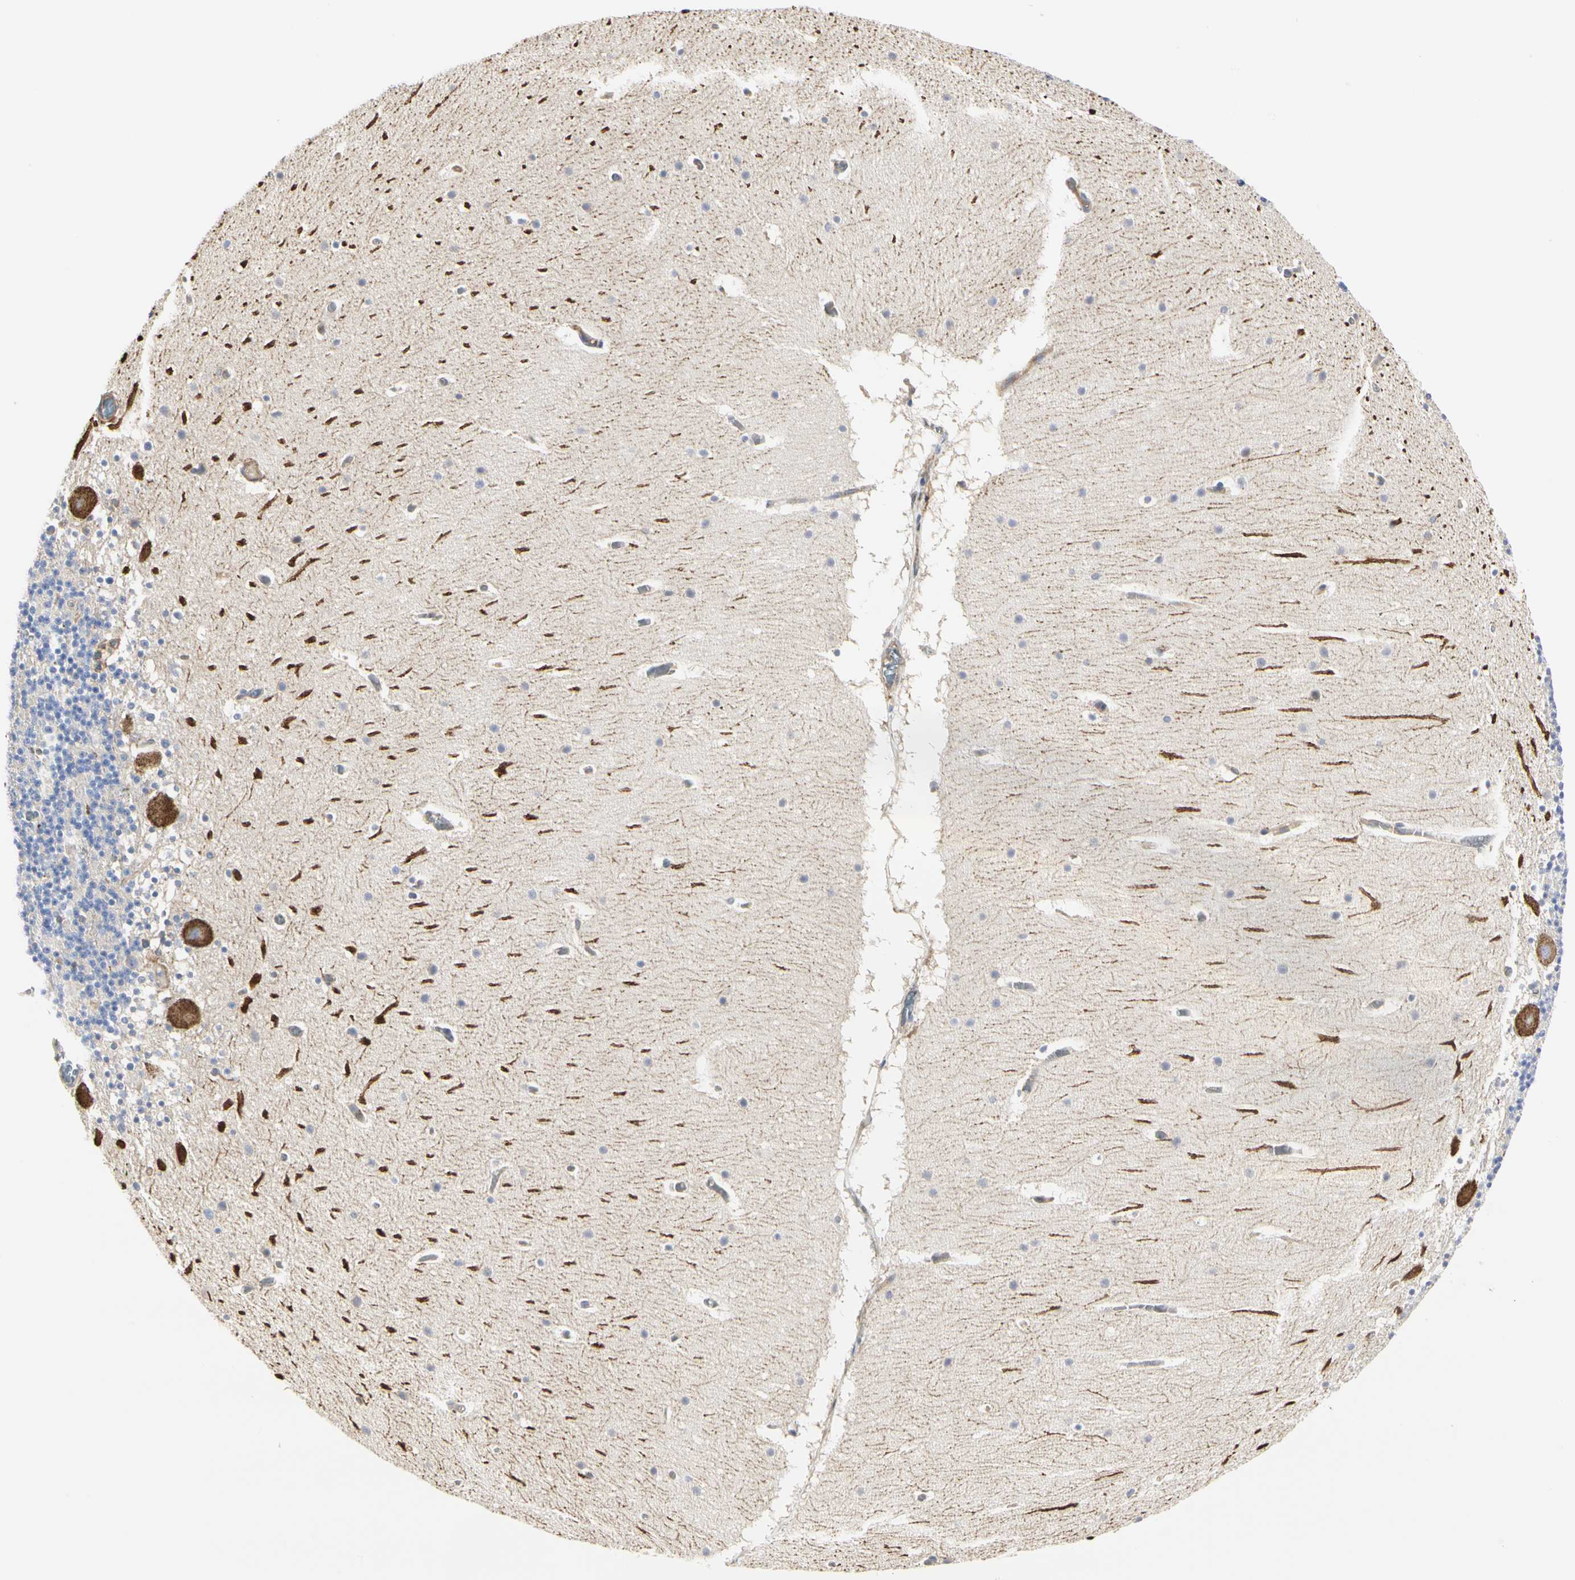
{"staining": {"intensity": "negative", "quantity": "none", "location": "none"}, "tissue": "cerebellum", "cell_type": "Cells in granular layer", "image_type": "normal", "snomed": [{"axis": "morphology", "description": "Normal tissue, NOS"}, {"axis": "topography", "description": "Cerebellum"}], "caption": "A high-resolution histopathology image shows IHC staining of benign cerebellum, which exhibits no significant staining in cells in granular layer.", "gene": "C3orf52", "patient": {"sex": "male", "age": 45}}